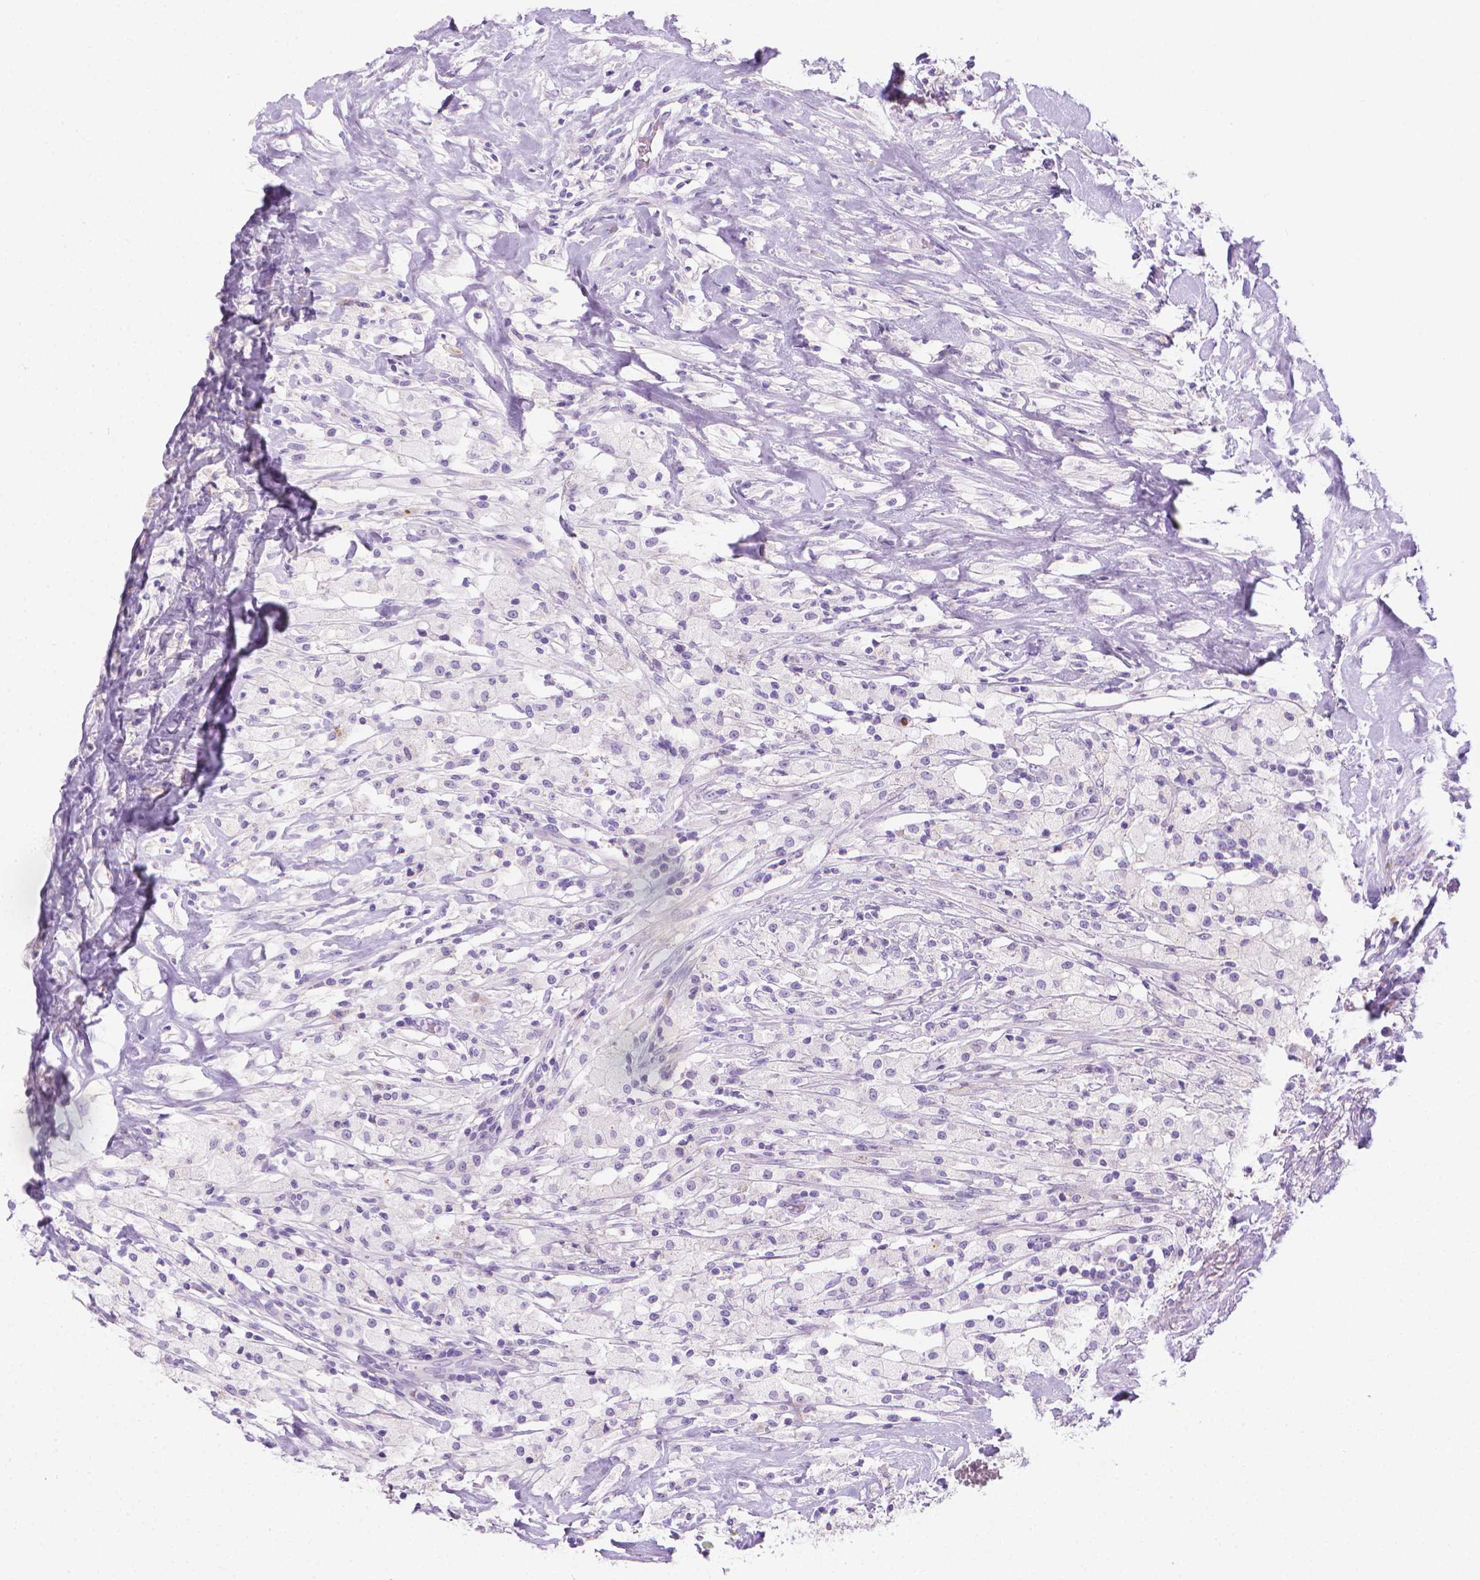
{"staining": {"intensity": "negative", "quantity": "none", "location": "none"}, "tissue": "testis cancer", "cell_type": "Tumor cells", "image_type": "cancer", "snomed": [{"axis": "morphology", "description": "Necrosis, NOS"}, {"axis": "morphology", "description": "Carcinoma, Embryonal, NOS"}, {"axis": "topography", "description": "Testis"}], "caption": "Tumor cells show no significant staining in testis embryonal carcinoma.", "gene": "SPAG6", "patient": {"sex": "male", "age": 19}}